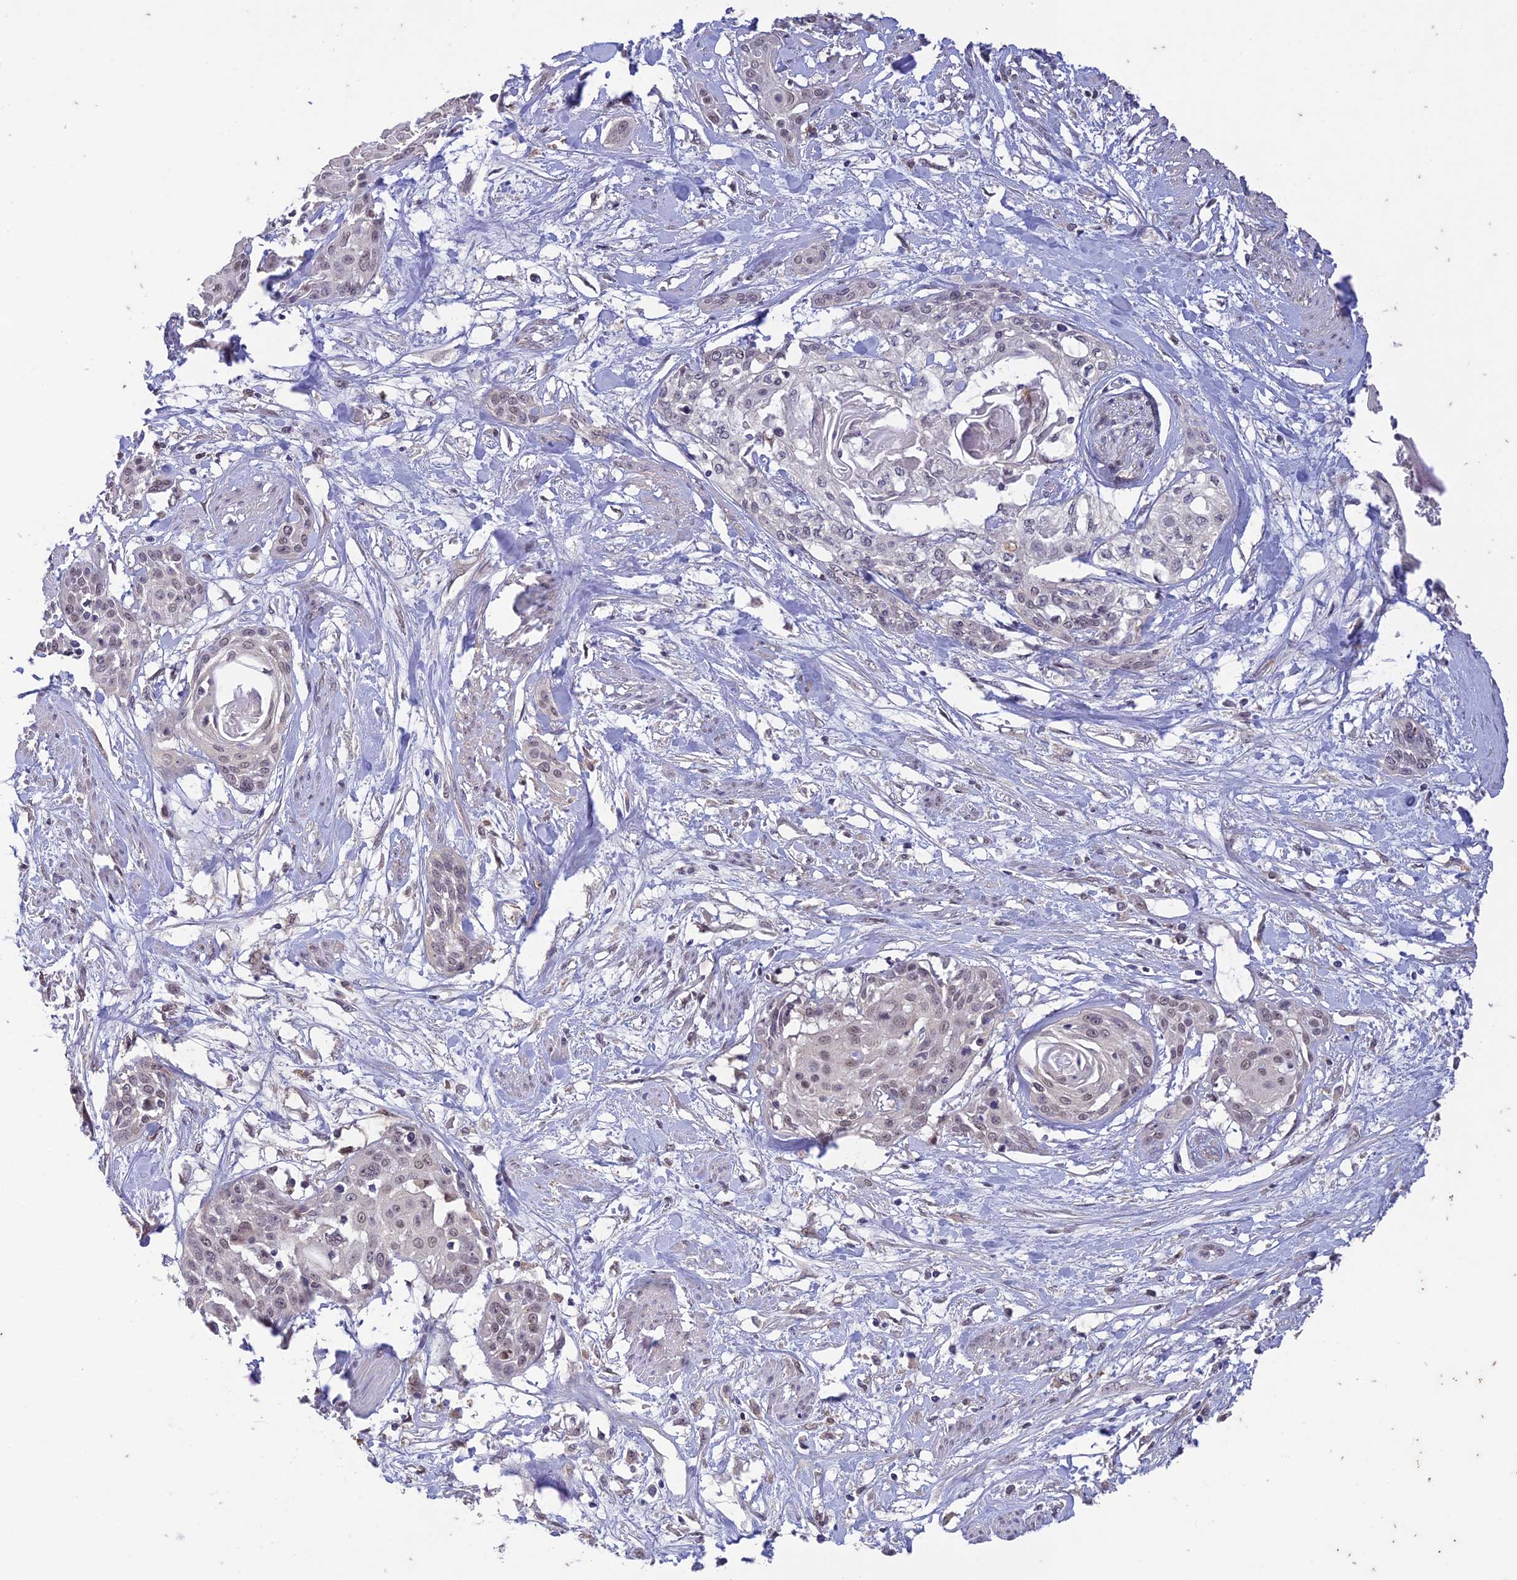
{"staining": {"intensity": "weak", "quantity": "<25%", "location": "nuclear"}, "tissue": "cervical cancer", "cell_type": "Tumor cells", "image_type": "cancer", "snomed": [{"axis": "morphology", "description": "Squamous cell carcinoma, NOS"}, {"axis": "topography", "description": "Cervix"}], "caption": "DAB immunohistochemical staining of cervical cancer (squamous cell carcinoma) reveals no significant positivity in tumor cells.", "gene": "POP4", "patient": {"sex": "female", "age": 57}}